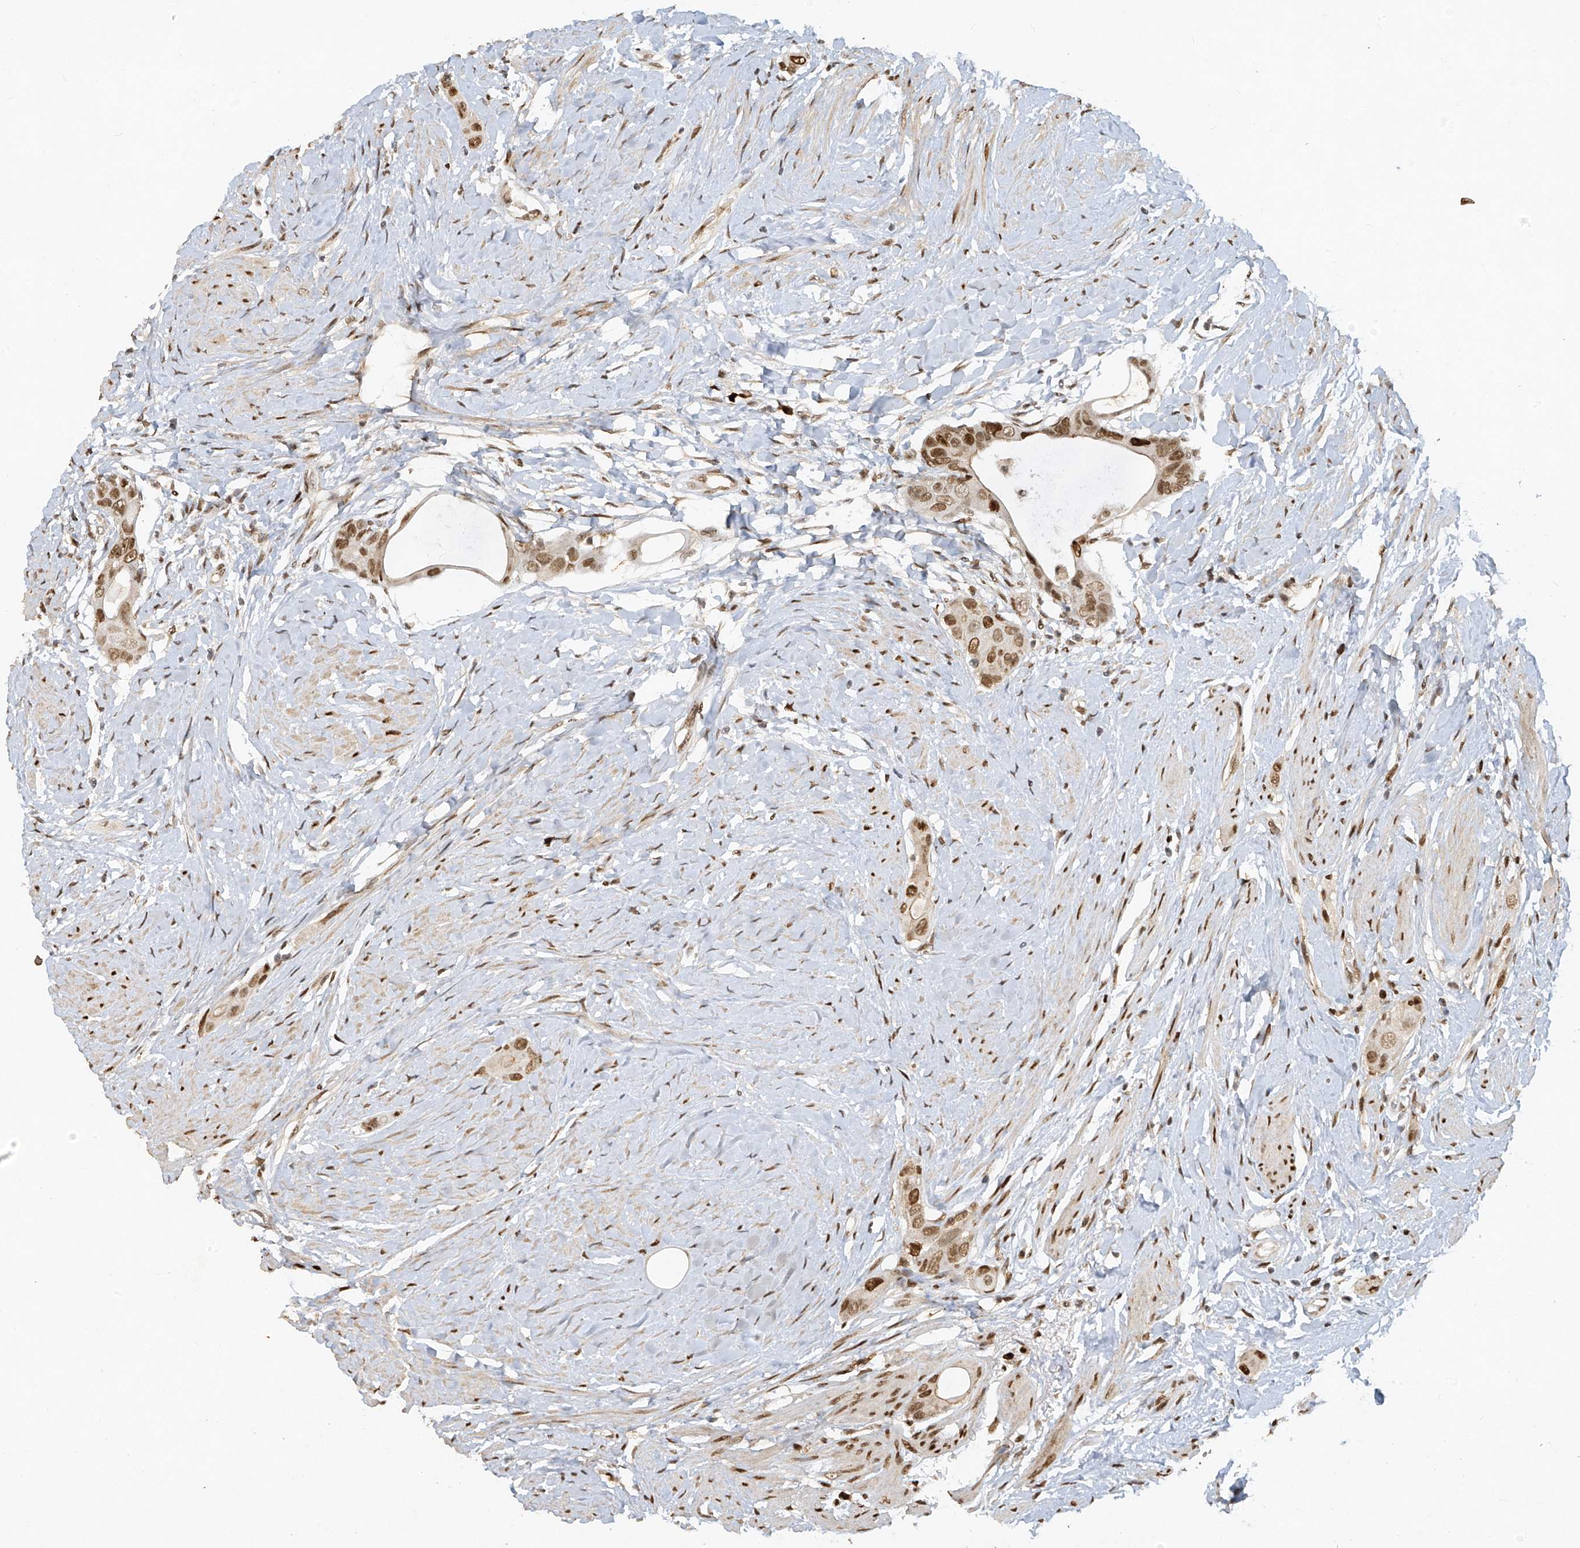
{"staining": {"intensity": "moderate", "quantity": ">75%", "location": "nuclear"}, "tissue": "colorectal cancer", "cell_type": "Tumor cells", "image_type": "cancer", "snomed": [{"axis": "morphology", "description": "Adenocarcinoma, NOS"}, {"axis": "topography", "description": "Rectum"}], "caption": "Protein expression by immunohistochemistry displays moderate nuclear staining in about >75% of tumor cells in colorectal cancer.", "gene": "ATRIP", "patient": {"sex": "male", "age": 51}}